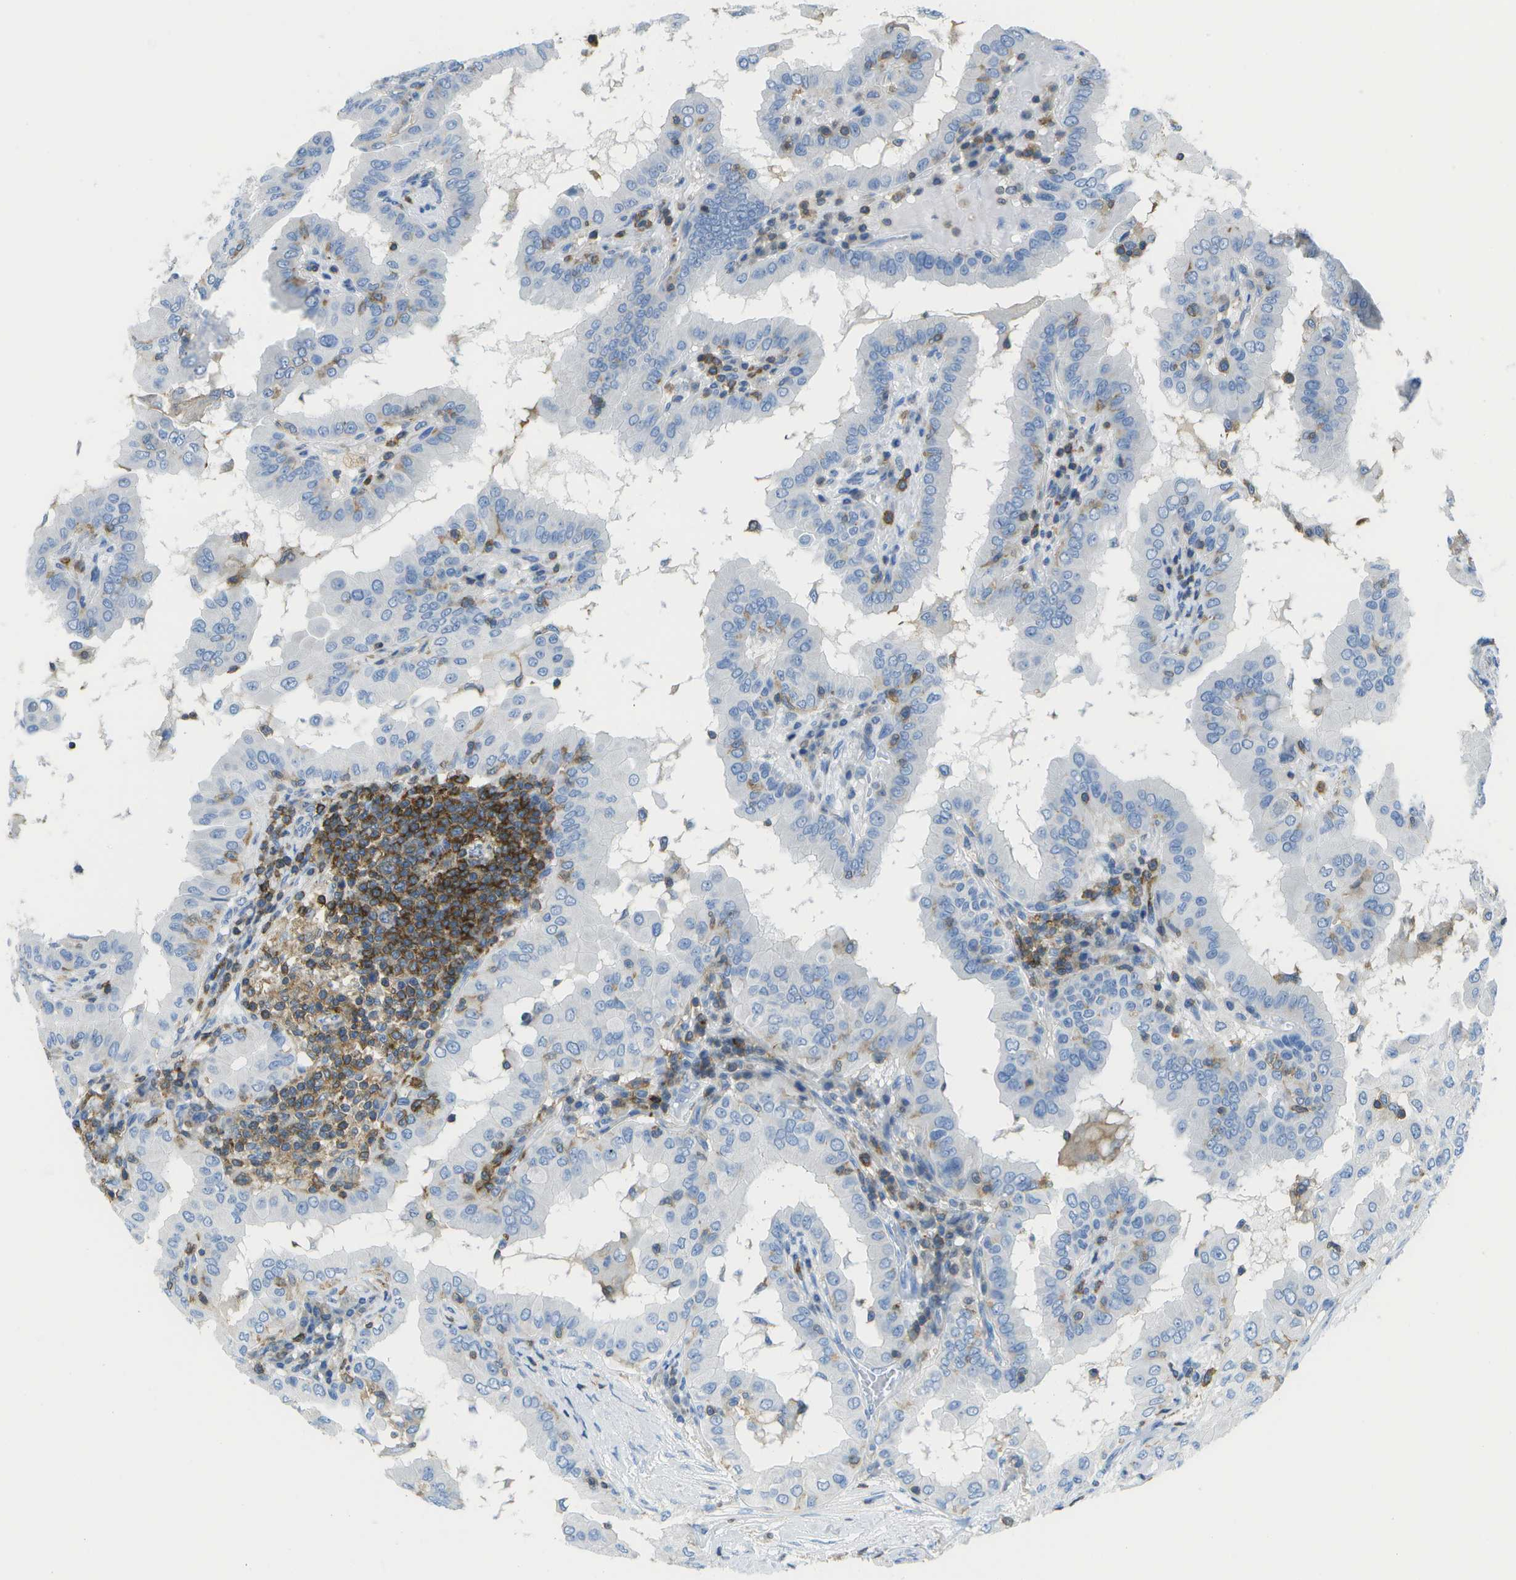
{"staining": {"intensity": "negative", "quantity": "none", "location": "none"}, "tissue": "thyroid cancer", "cell_type": "Tumor cells", "image_type": "cancer", "snomed": [{"axis": "morphology", "description": "Papillary adenocarcinoma, NOS"}, {"axis": "topography", "description": "Thyroid gland"}], "caption": "Image shows no significant protein positivity in tumor cells of thyroid papillary adenocarcinoma. (Immunohistochemistry (ihc), brightfield microscopy, high magnification).", "gene": "RCSD1", "patient": {"sex": "male", "age": 33}}